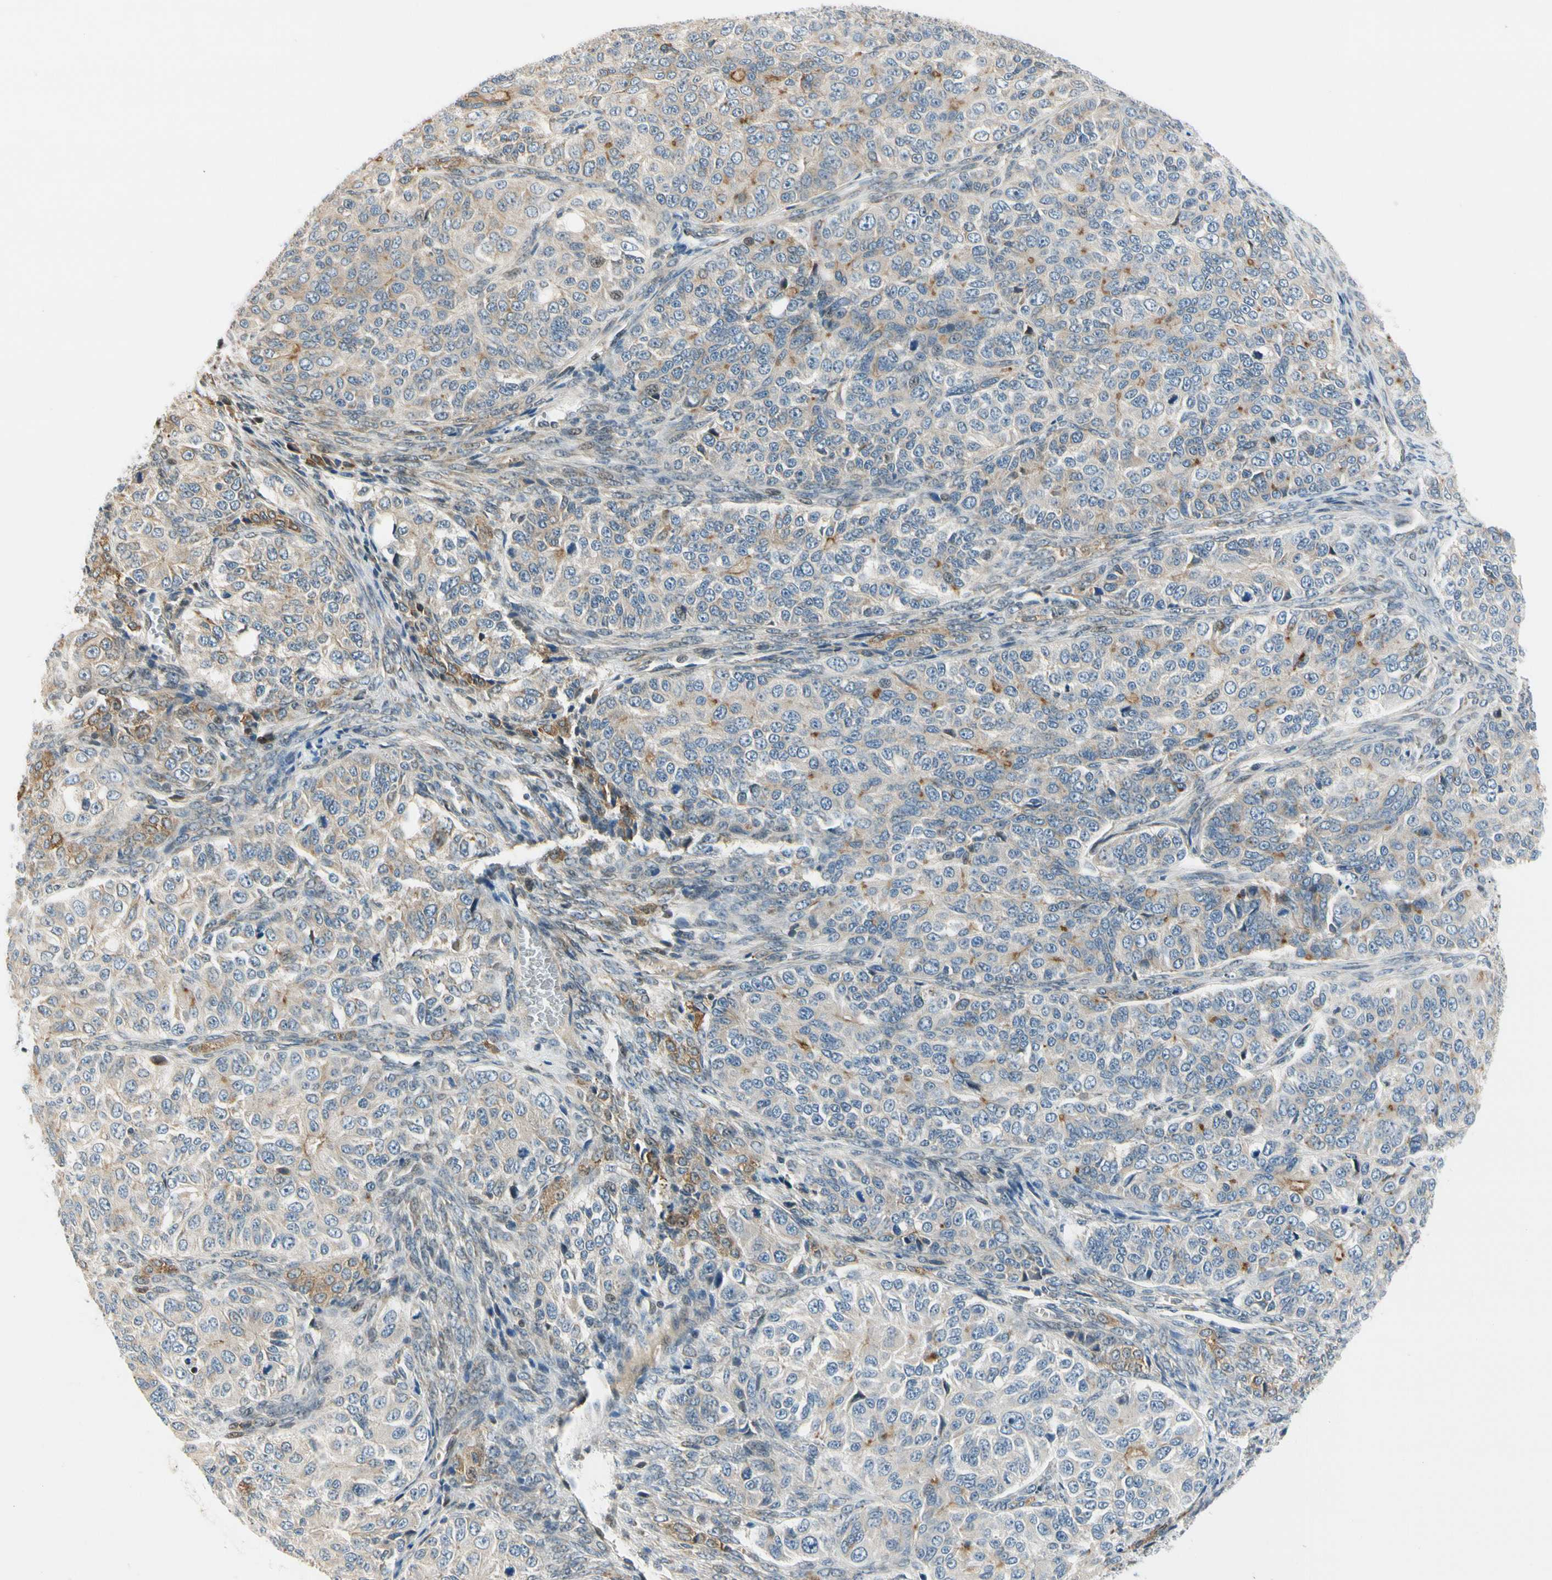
{"staining": {"intensity": "weak", "quantity": "25%-75%", "location": "cytoplasmic/membranous"}, "tissue": "ovarian cancer", "cell_type": "Tumor cells", "image_type": "cancer", "snomed": [{"axis": "morphology", "description": "Carcinoma, endometroid"}, {"axis": "topography", "description": "Ovary"}], "caption": "Endometroid carcinoma (ovarian) stained with a protein marker exhibits weak staining in tumor cells.", "gene": "NPDC1", "patient": {"sex": "female", "age": 51}}